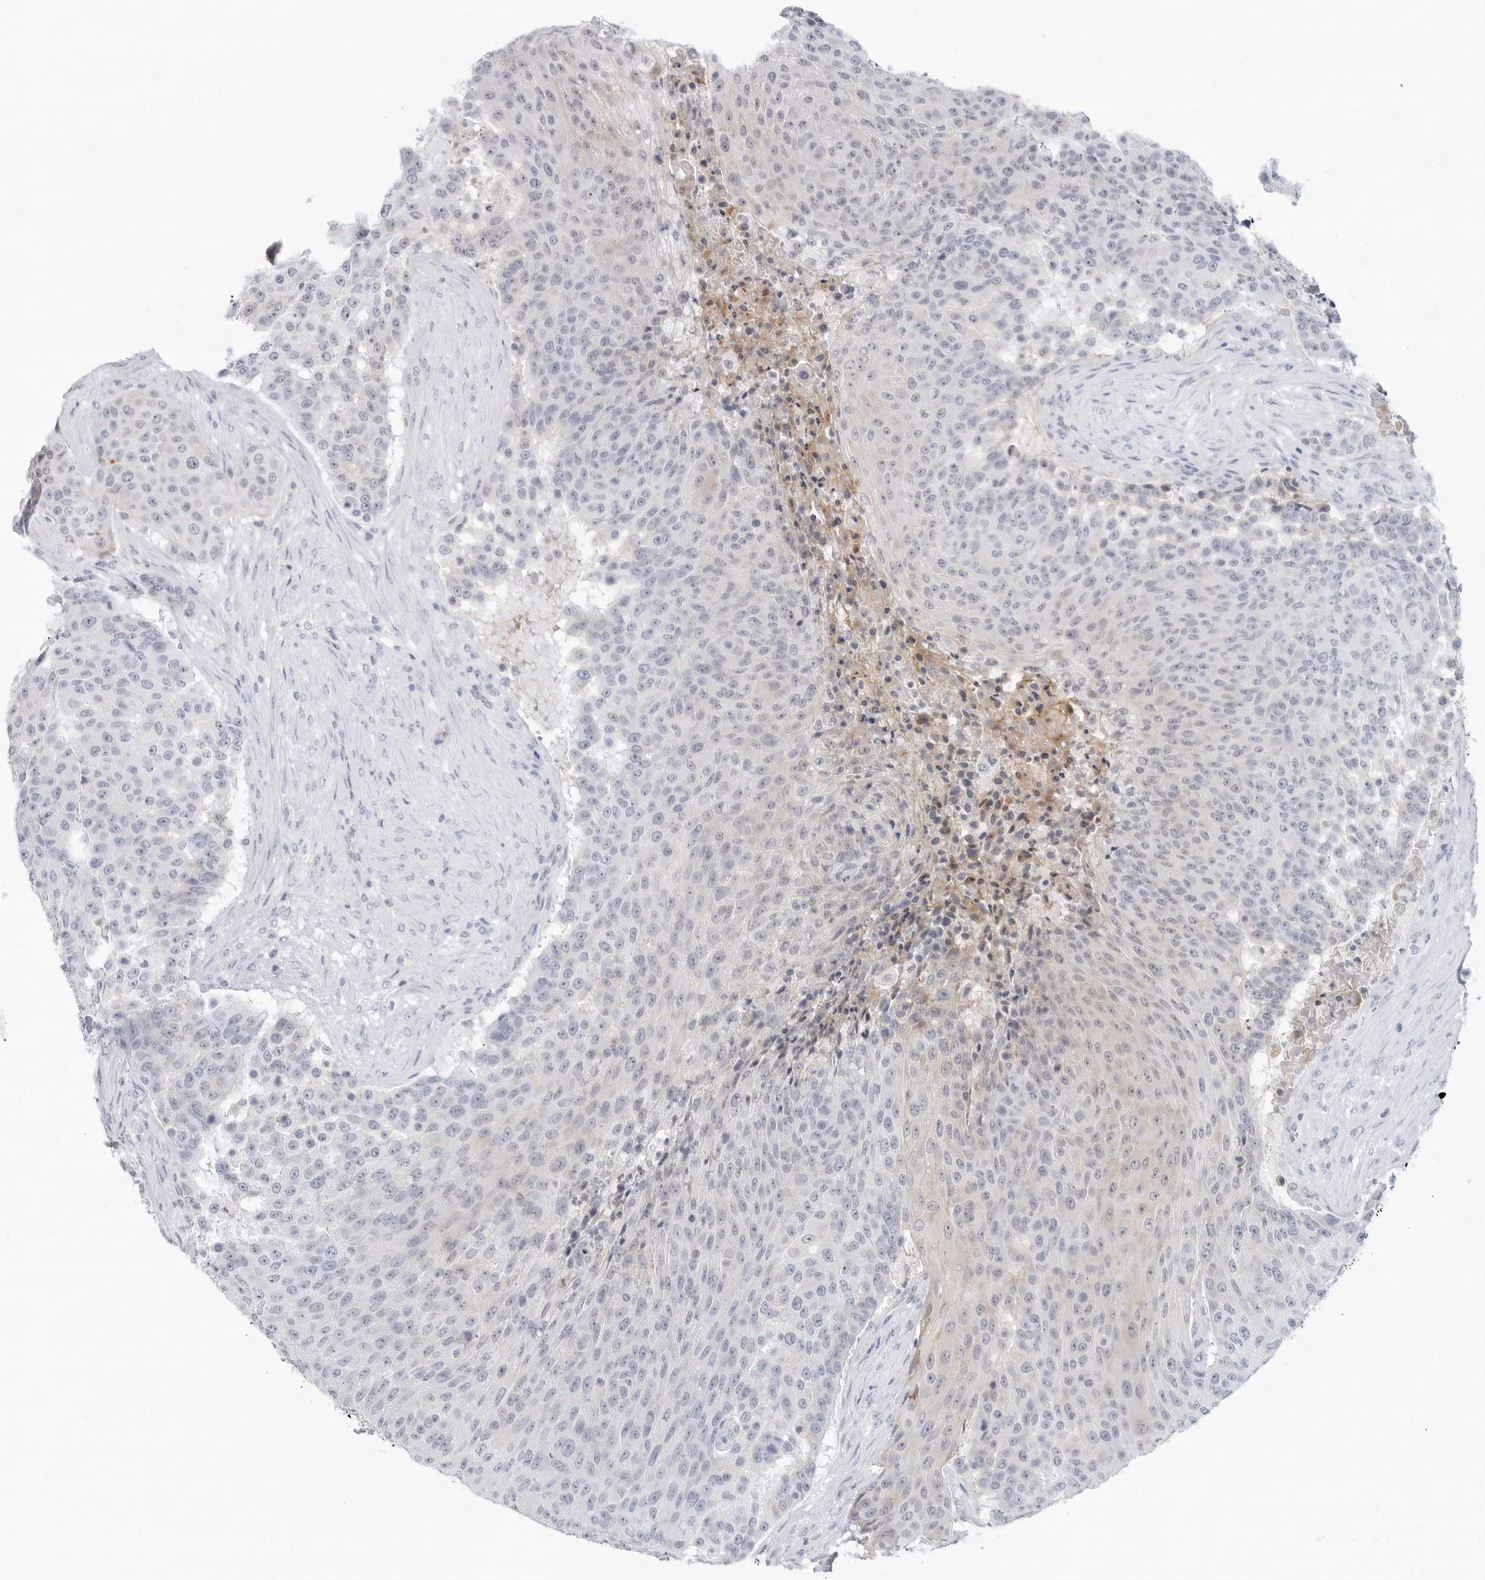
{"staining": {"intensity": "weak", "quantity": "<25%", "location": "cytoplasmic/membranous"}, "tissue": "urothelial cancer", "cell_type": "Tumor cells", "image_type": "cancer", "snomed": [{"axis": "morphology", "description": "Urothelial carcinoma, High grade"}, {"axis": "topography", "description": "Urinary bladder"}], "caption": "High power microscopy micrograph of an immunohistochemistry (IHC) histopathology image of urothelial cancer, revealing no significant expression in tumor cells.", "gene": "SLC19A1", "patient": {"sex": "female", "age": 63}}